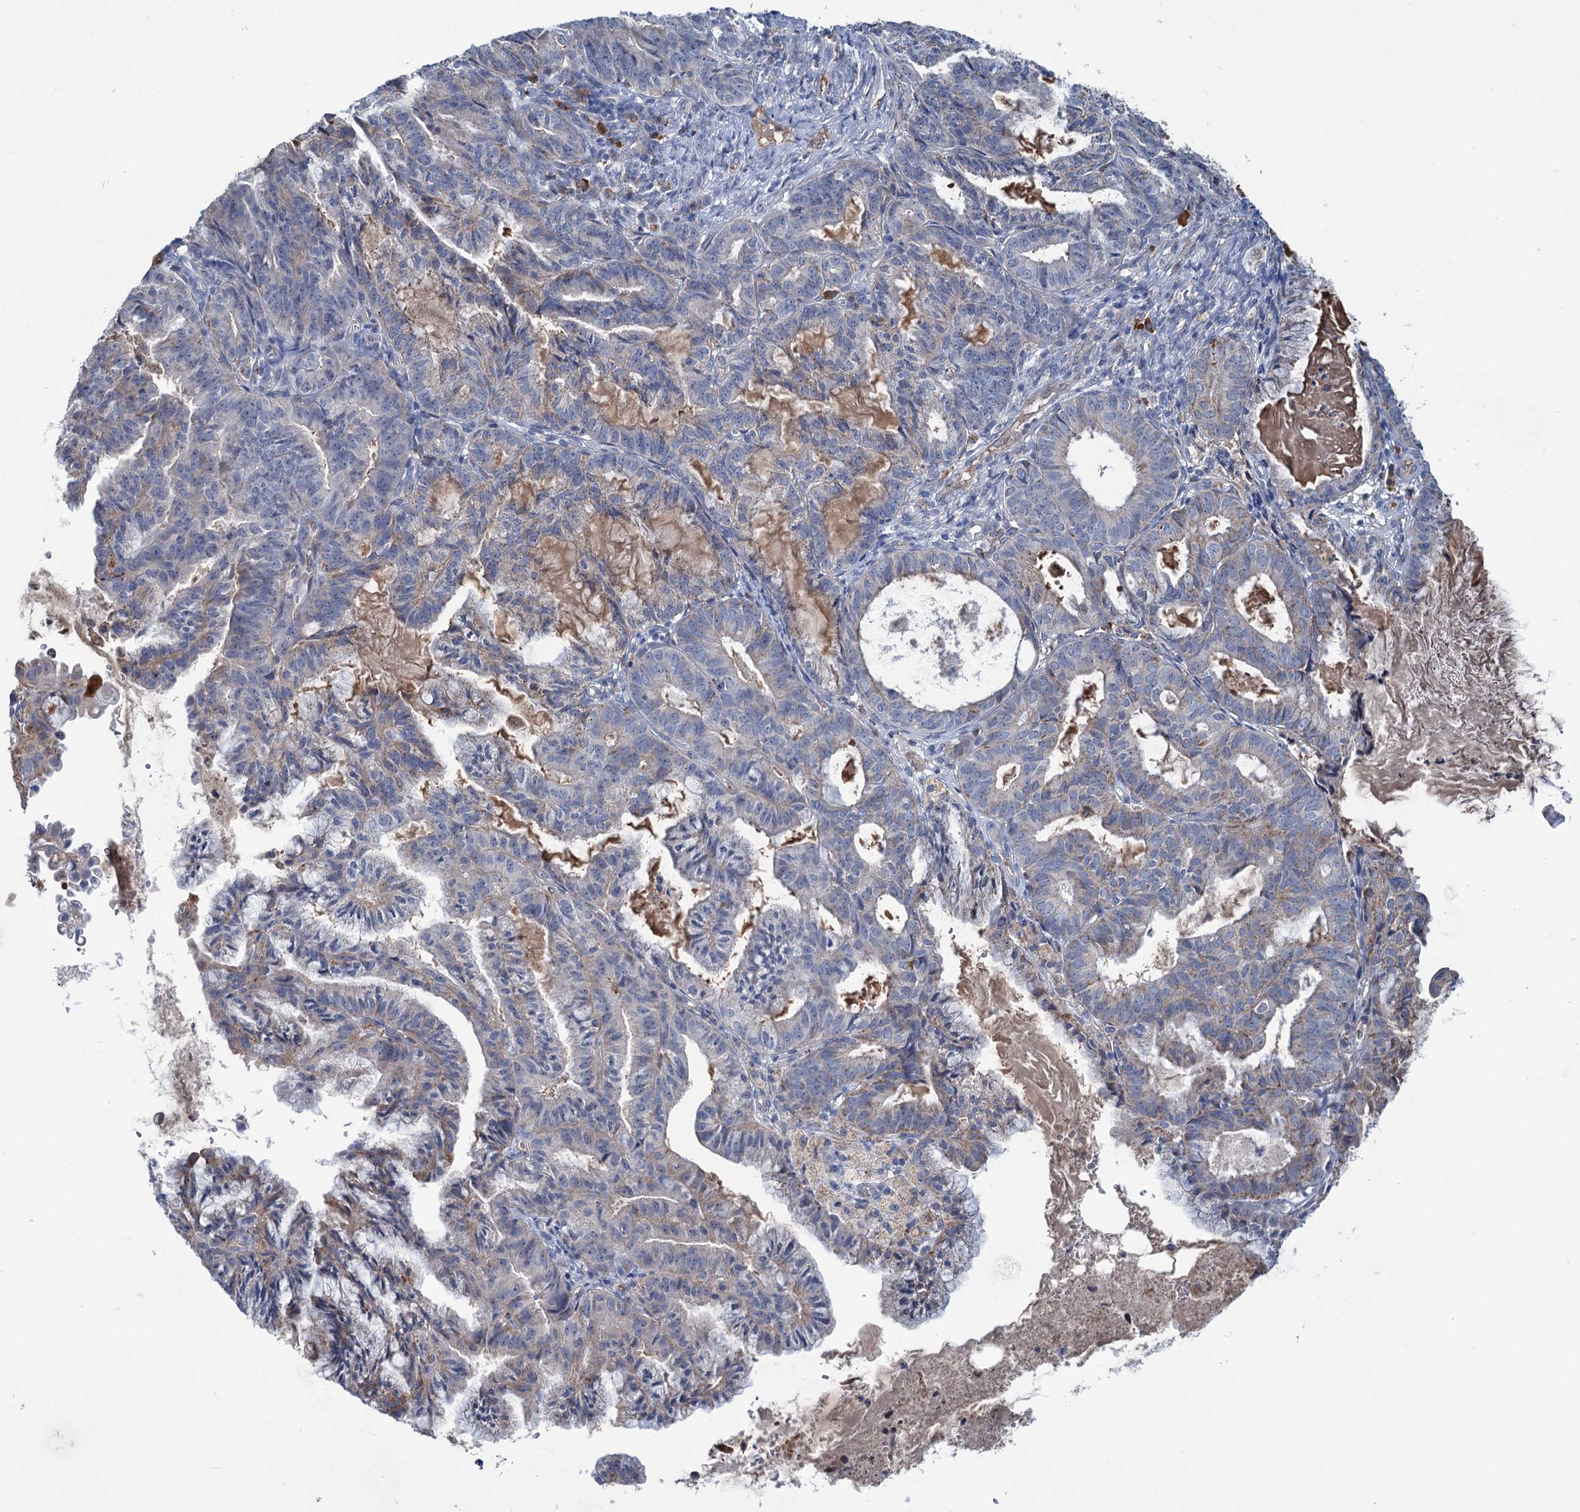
{"staining": {"intensity": "weak", "quantity": "<25%", "location": "cytoplasmic/membranous"}, "tissue": "endometrial cancer", "cell_type": "Tumor cells", "image_type": "cancer", "snomed": [{"axis": "morphology", "description": "Adenocarcinoma, NOS"}, {"axis": "topography", "description": "Endometrium"}], "caption": "Image shows no protein positivity in tumor cells of endometrial cancer tissue.", "gene": "LPIN1", "patient": {"sex": "female", "age": 86}}